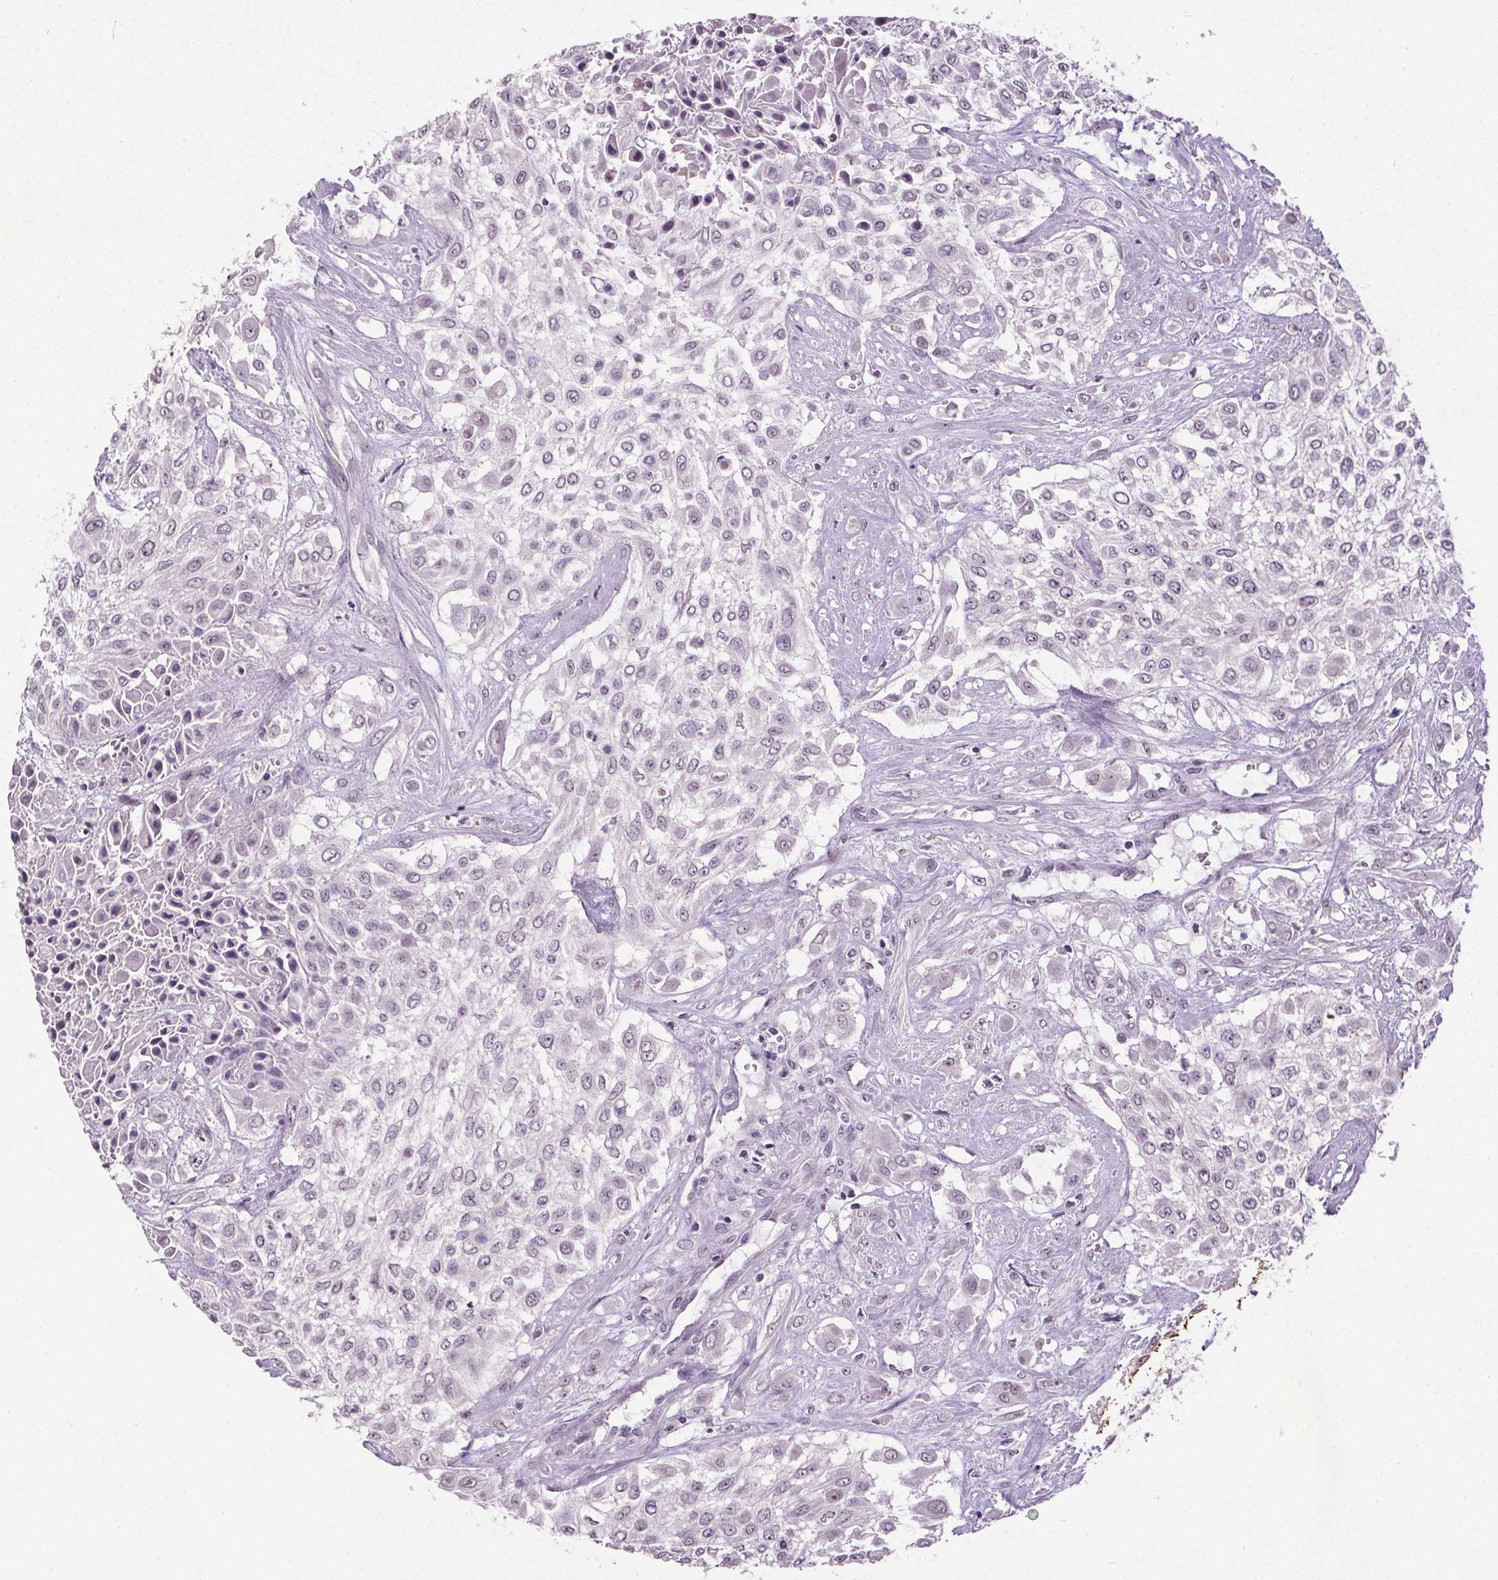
{"staining": {"intensity": "negative", "quantity": "none", "location": "none"}, "tissue": "urothelial cancer", "cell_type": "Tumor cells", "image_type": "cancer", "snomed": [{"axis": "morphology", "description": "Urothelial carcinoma, High grade"}, {"axis": "topography", "description": "Urinary bladder"}], "caption": "IHC of urothelial cancer displays no expression in tumor cells. (DAB (3,3'-diaminobenzidine) IHC with hematoxylin counter stain).", "gene": "SLC2A9", "patient": {"sex": "male", "age": 57}}